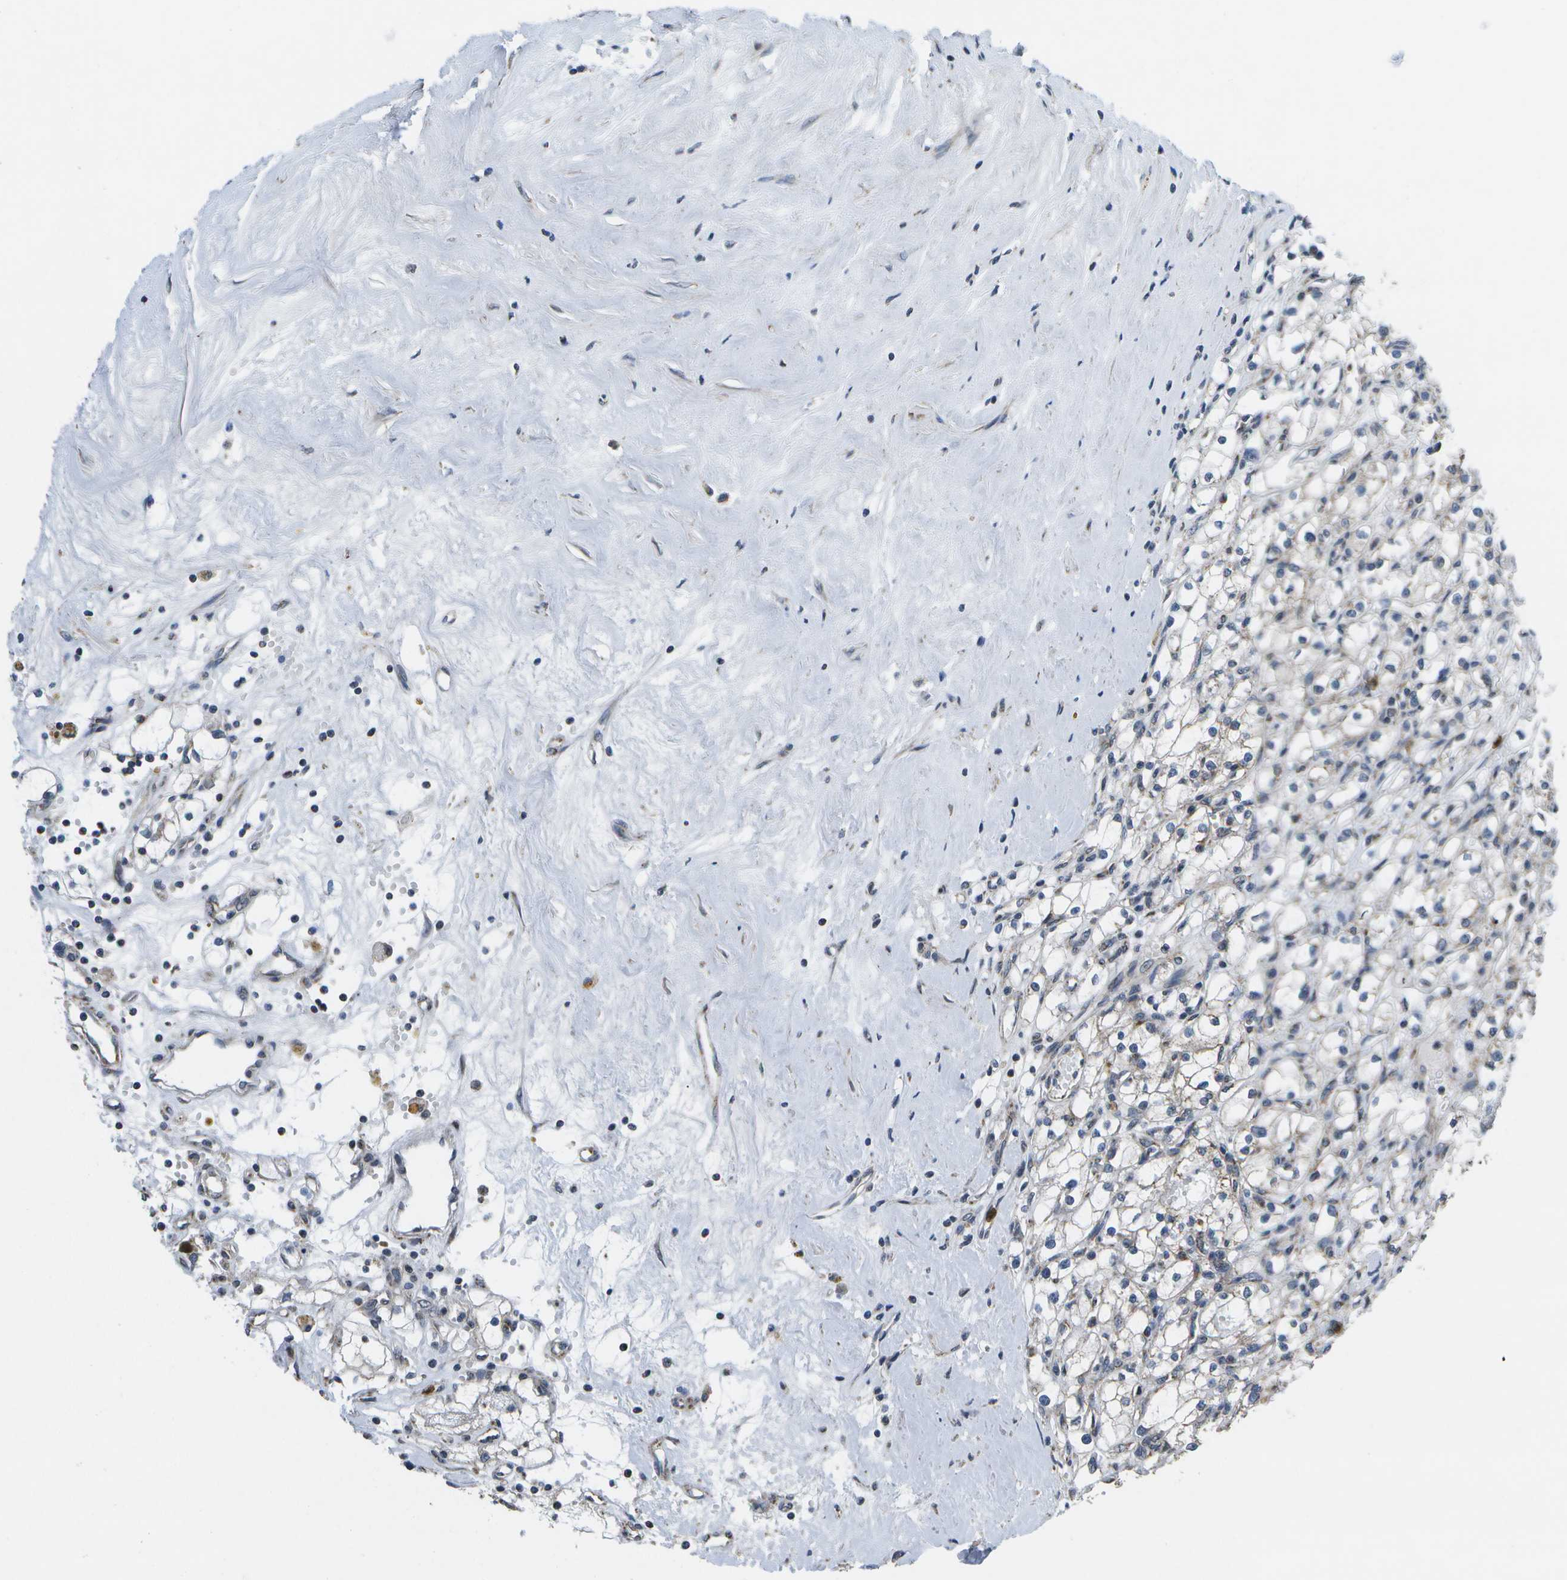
{"staining": {"intensity": "weak", "quantity": "<25%", "location": "cytoplasmic/membranous"}, "tissue": "renal cancer", "cell_type": "Tumor cells", "image_type": "cancer", "snomed": [{"axis": "morphology", "description": "Adenocarcinoma, NOS"}, {"axis": "topography", "description": "Kidney"}], "caption": "High power microscopy photomicrograph of an immunohistochemistry (IHC) micrograph of renal cancer, revealing no significant positivity in tumor cells. (DAB (3,3'-diaminobenzidine) IHC visualized using brightfield microscopy, high magnification).", "gene": "GALNT15", "patient": {"sex": "male", "age": 56}}